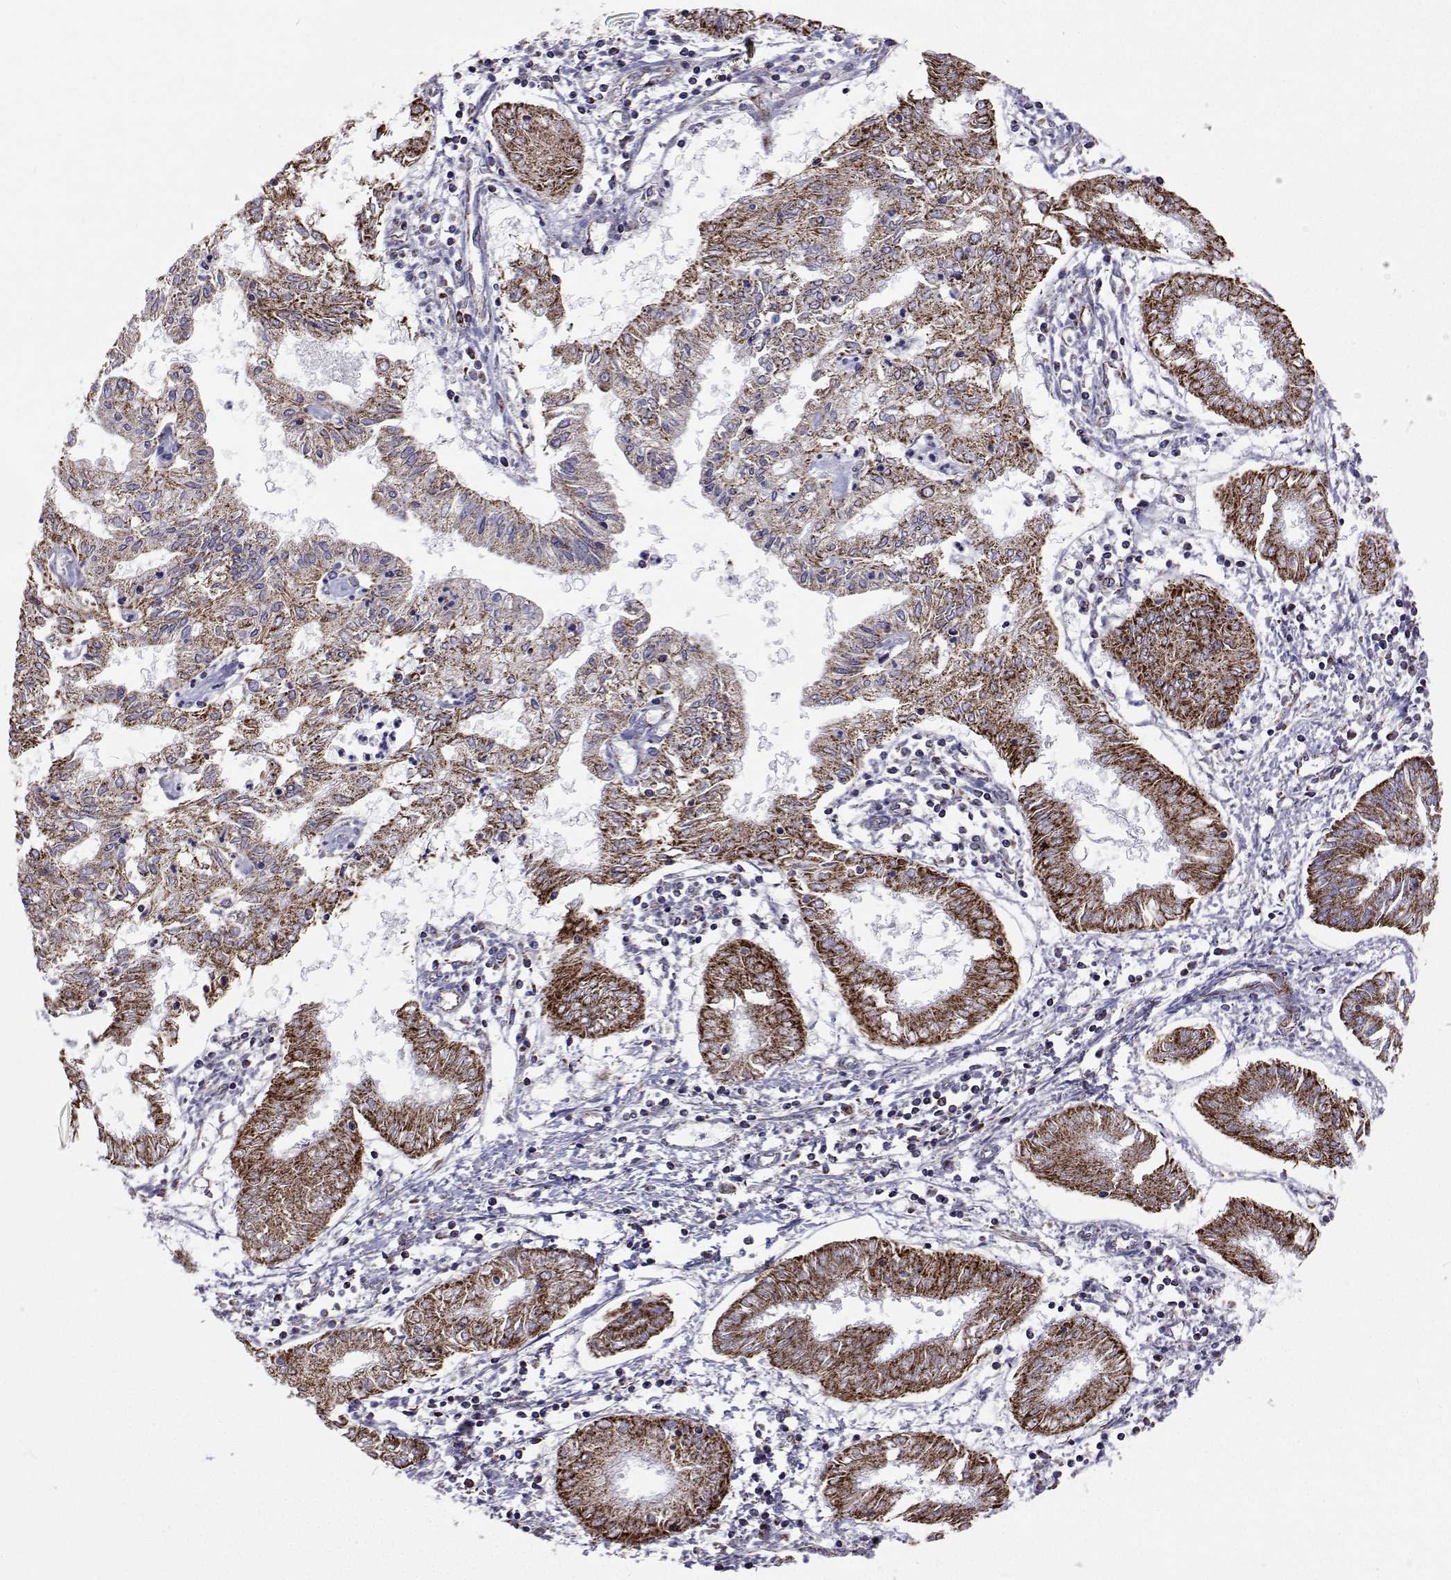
{"staining": {"intensity": "strong", "quantity": ">75%", "location": "cytoplasmic/membranous"}, "tissue": "endometrial cancer", "cell_type": "Tumor cells", "image_type": "cancer", "snomed": [{"axis": "morphology", "description": "Adenocarcinoma, NOS"}, {"axis": "topography", "description": "Endometrium"}], "caption": "Strong cytoplasmic/membranous protein expression is identified in about >75% of tumor cells in endometrial cancer. The protein is stained brown, and the nuclei are stained in blue (DAB (3,3'-diaminobenzidine) IHC with brightfield microscopy, high magnification).", "gene": "MCCC2", "patient": {"sex": "female", "age": 68}}